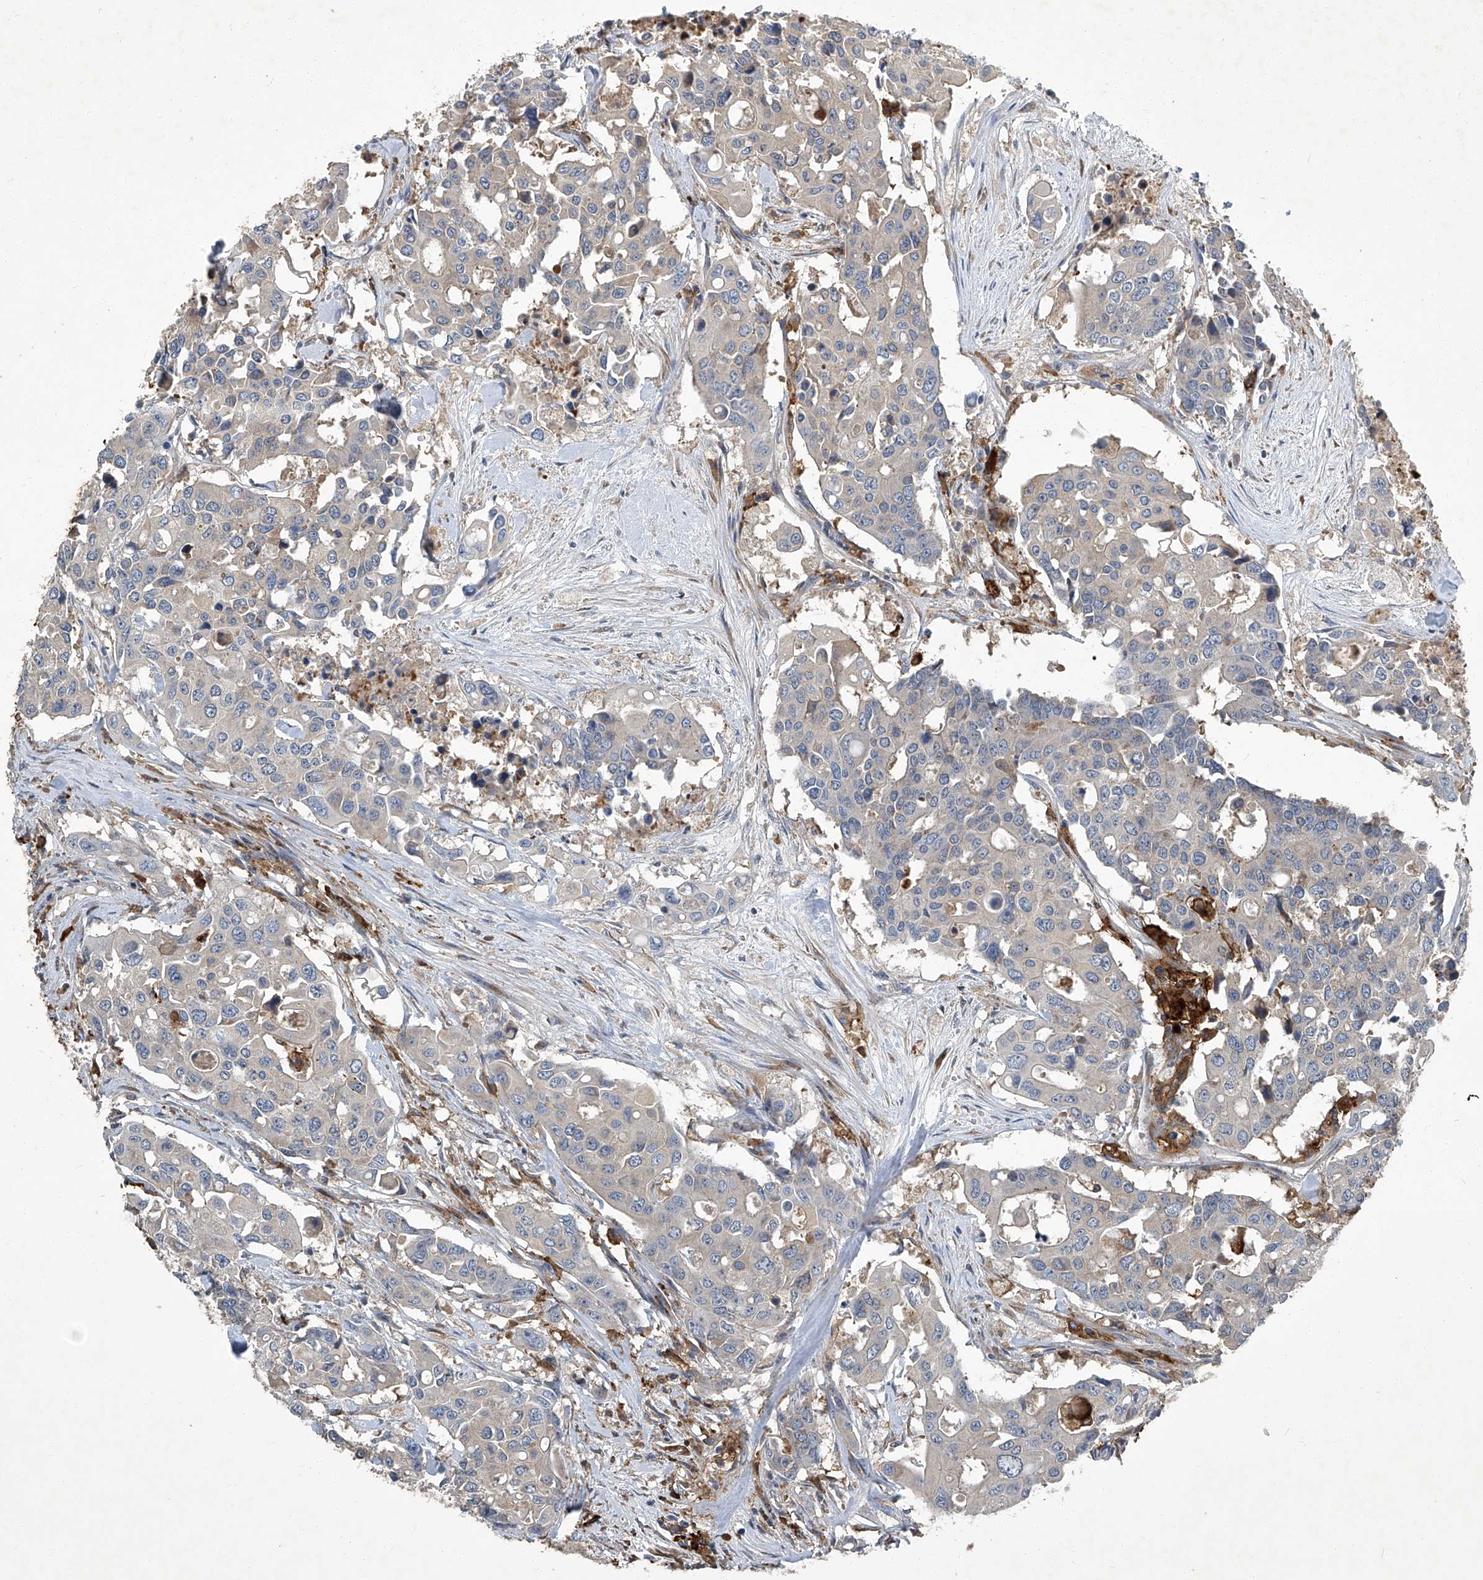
{"staining": {"intensity": "negative", "quantity": "none", "location": "none"}, "tissue": "colorectal cancer", "cell_type": "Tumor cells", "image_type": "cancer", "snomed": [{"axis": "morphology", "description": "Adenocarcinoma, NOS"}, {"axis": "topography", "description": "Colon"}], "caption": "High magnification brightfield microscopy of colorectal adenocarcinoma stained with DAB (brown) and counterstained with hematoxylin (blue): tumor cells show no significant staining. Nuclei are stained in blue.", "gene": "FAM167A", "patient": {"sex": "male", "age": 77}}